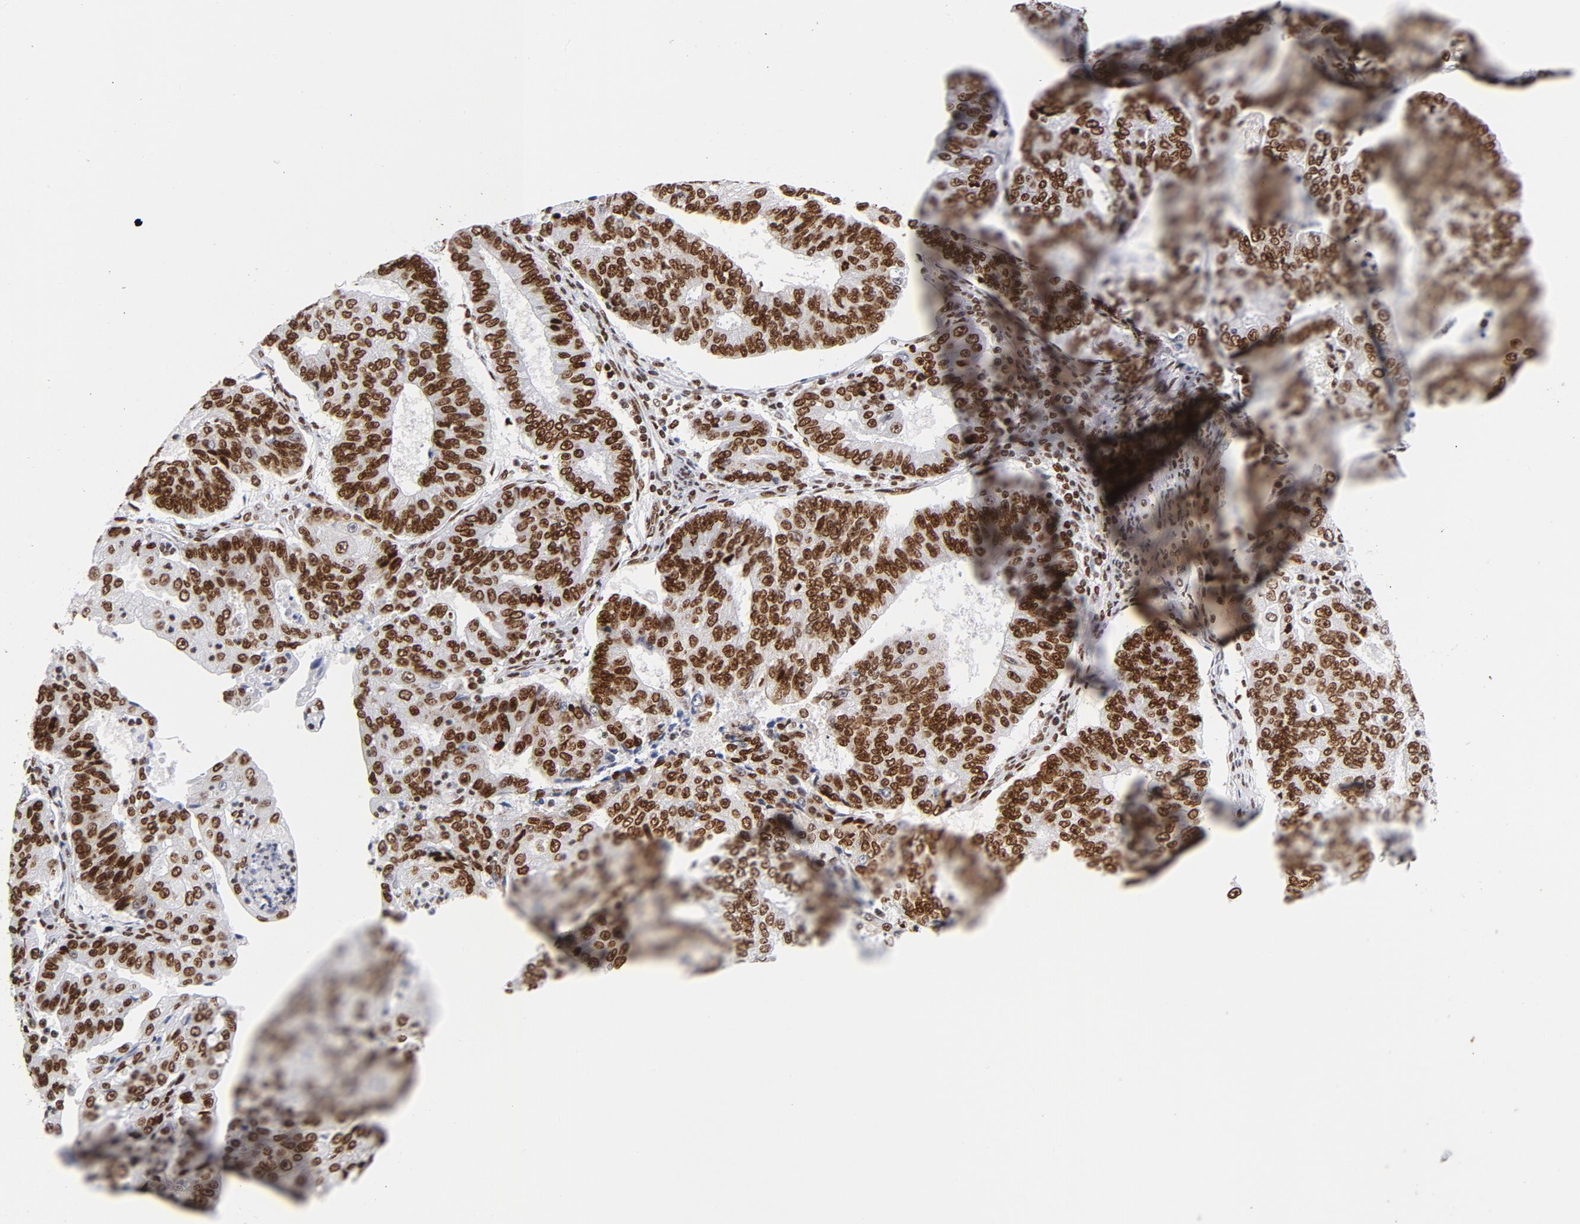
{"staining": {"intensity": "moderate", "quantity": ">75%", "location": "nuclear"}, "tissue": "endometrial cancer", "cell_type": "Tumor cells", "image_type": "cancer", "snomed": [{"axis": "morphology", "description": "Adenocarcinoma, NOS"}, {"axis": "topography", "description": "Endometrium"}], "caption": "There is medium levels of moderate nuclear expression in tumor cells of endometrial adenocarcinoma, as demonstrated by immunohistochemical staining (brown color).", "gene": "TOP2B", "patient": {"sex": "female", "age": 56}}